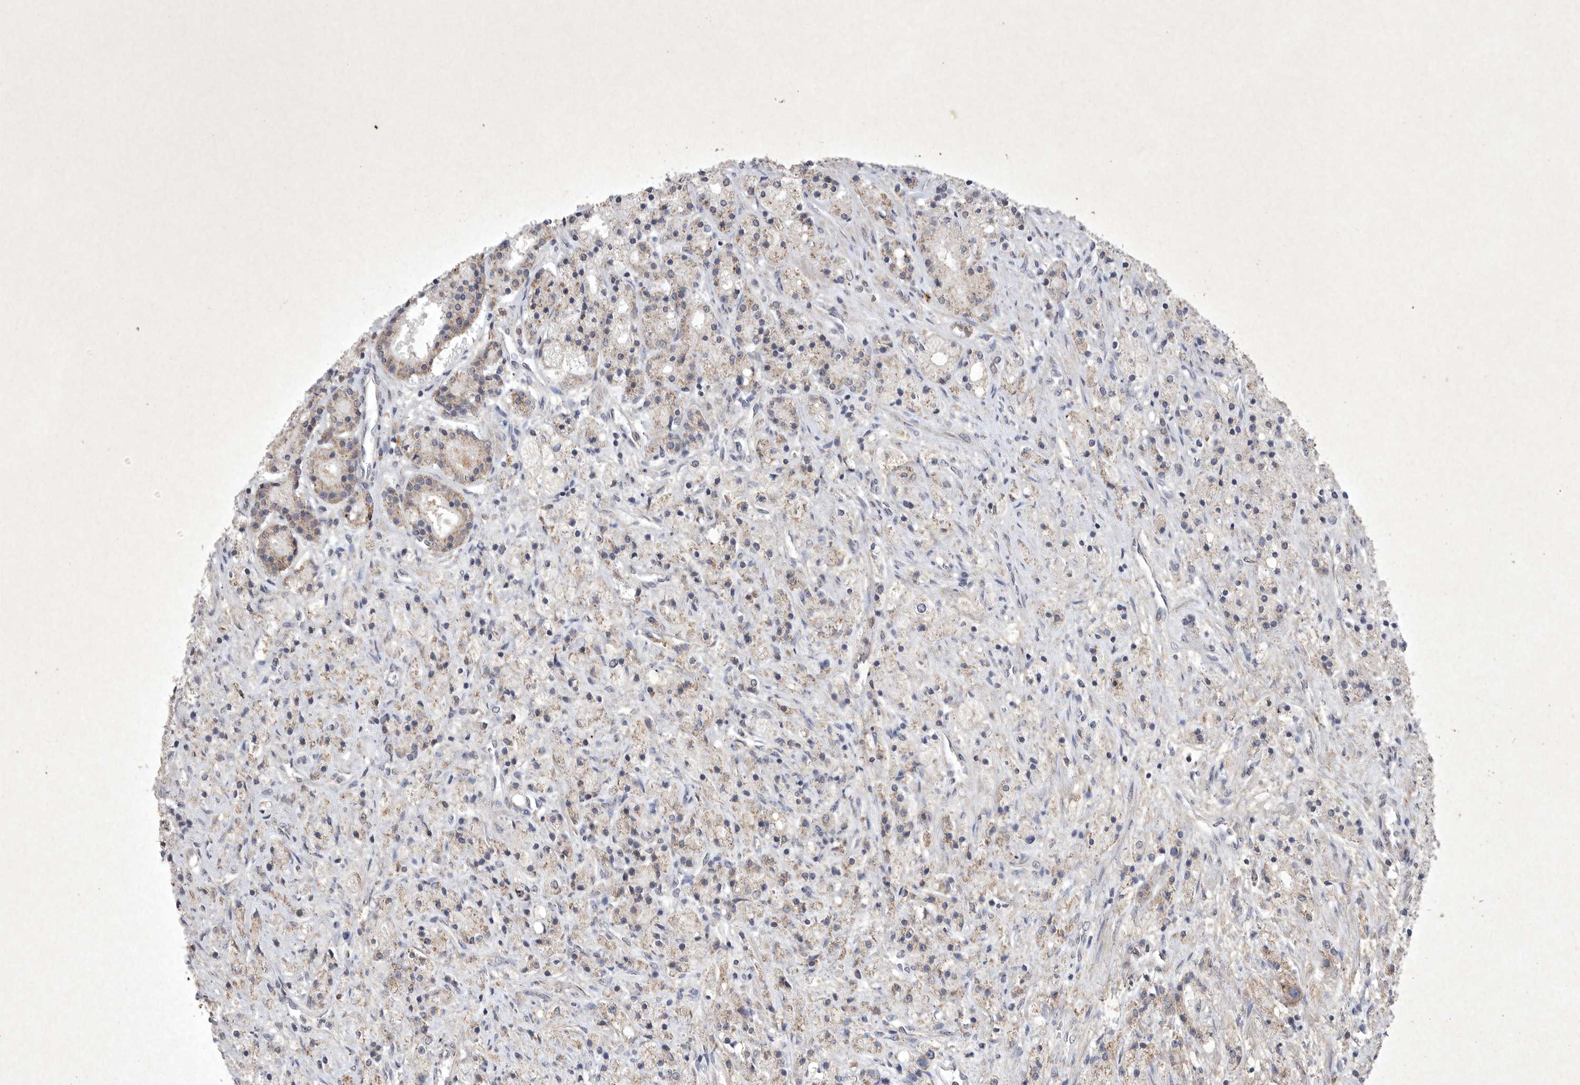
{"staining": {"intensity": "weak", "quantity": "25%-75%", "location": "cytoplasmic/membranous"}, "tissue": "prostate cancer", "cell_type": "Tumor cells", "image_type": "cancer", "snomed": [{"axis": "morphology", "description": "Adenocarcinoma, High grade"}, {"axis": "topography", "description": "Prostate"}], "caption": "Immunohistochemical staining of human prostate cancer (high-grade adenocarcinoma) exhibits low levels of weak cytoplasmic/membranous positivity in about 25%-75% of tumor cells.", "gene": "DDR1", "patient": {"sex": "male", "age": 60}}